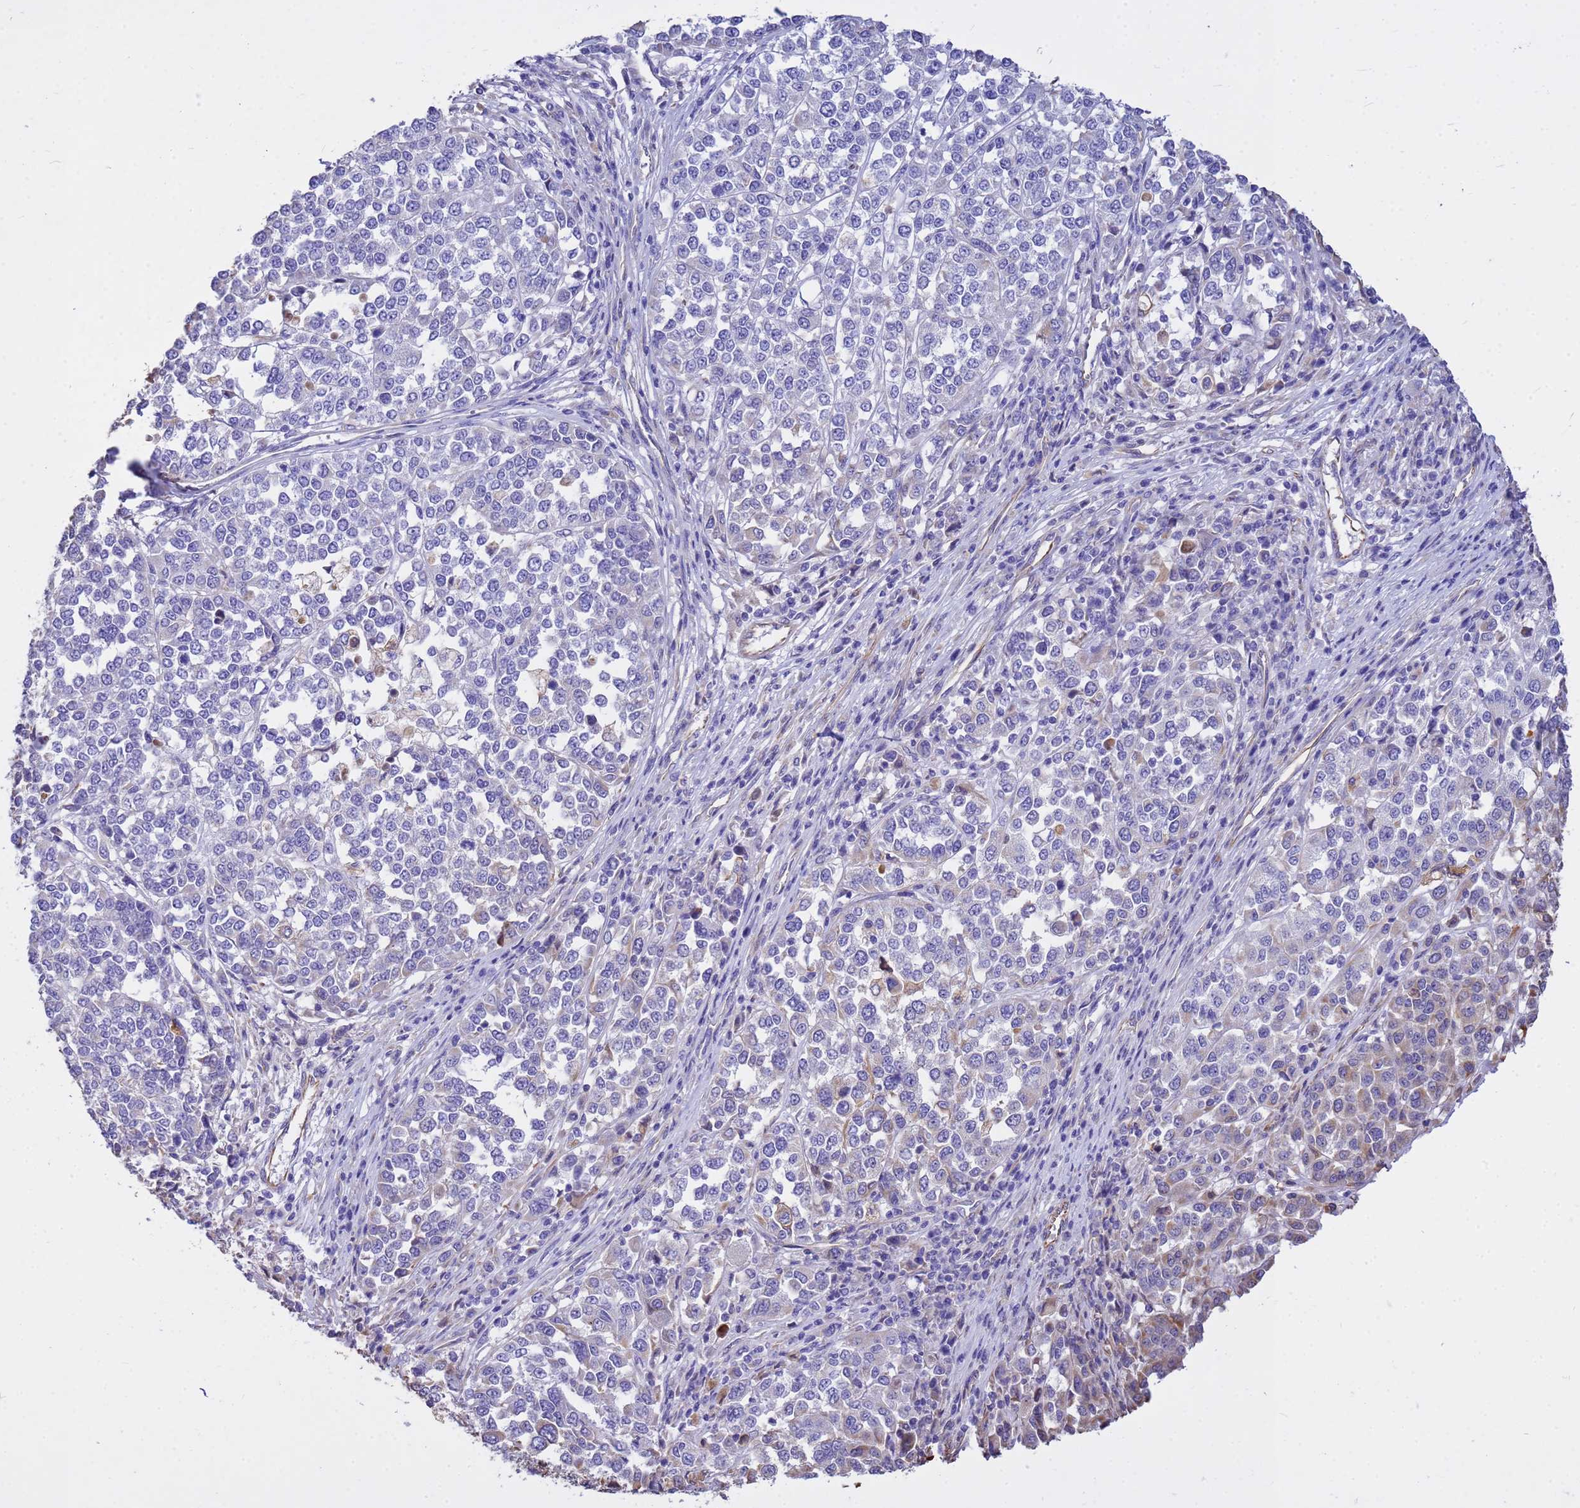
{"staining": {"intensity": "negative", "quantity": "none", "location": "none"}, "tissue": "melanoma", "cell_type": "Tumor cells", "image_type": "cancer", "snomed": [{"axis": "morphology", "description": "Malignant melanoma, Metastatic site"}, {"axis": "topography", "description": "Lymph node"}], "caption": "Protein analysis of melanoma reveals no significant staining in tumor cells. Nuclei are stained in blue.", "gene": "TCEAL3", "patient": {"sex": "male", "age": 44}}